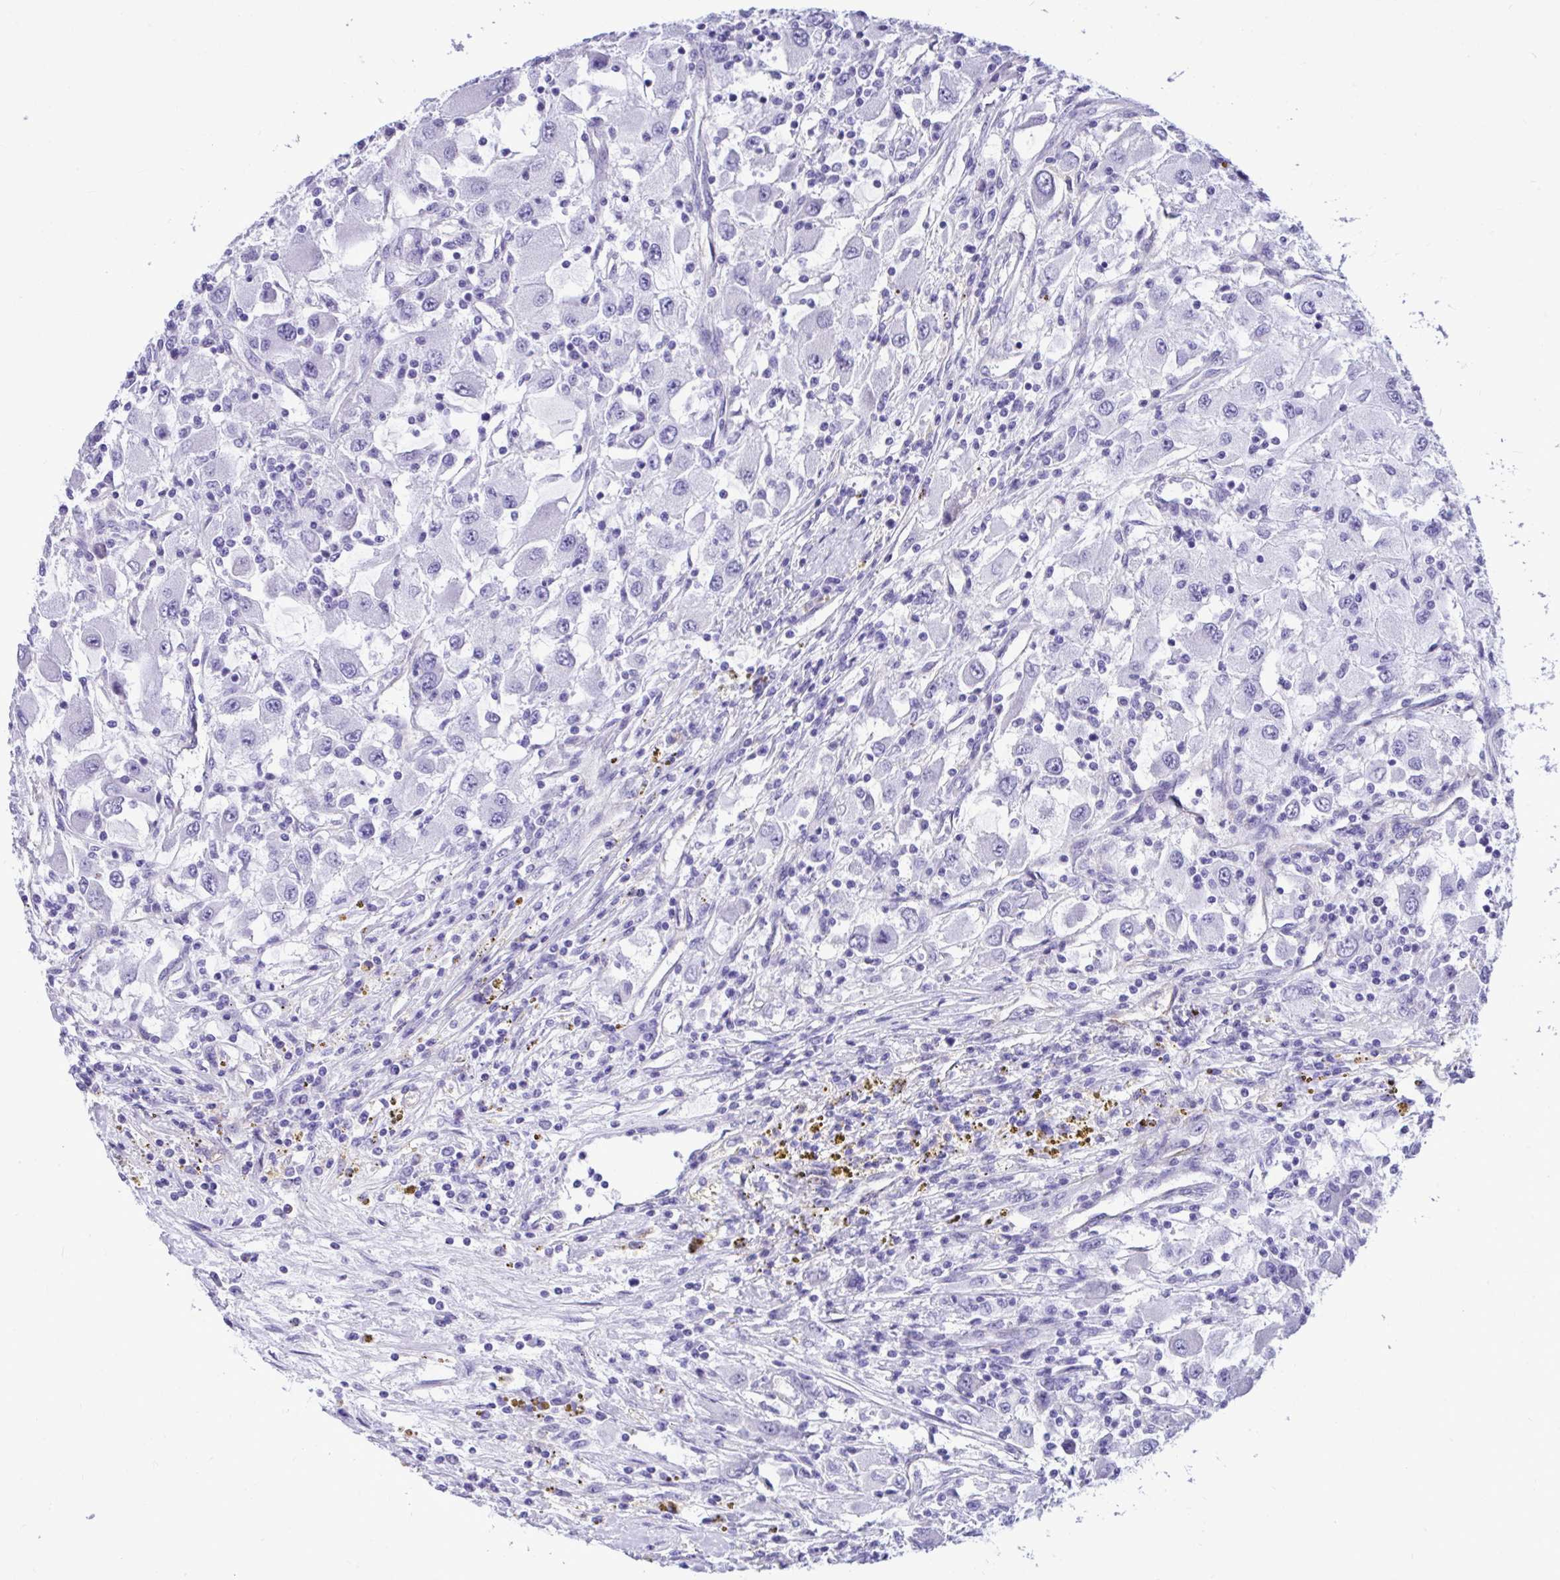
{"staining": {"intensity": "negative", "quantity": "none", "location": "none"}, "tissue": "renal cancer", "cell_type": "Tumor cells", "image_type": "cancer", "snomed": [{"axis": "morphology", "description": "Adenocarcinoma, NOS"}, {"axis": "topography", "description": "Kidney"}], "caption": "The image exhibits no staining of tumor cells in renal cancer.", "gene": "ABCG2", "patient": {"sex": "female", "age": 67}}